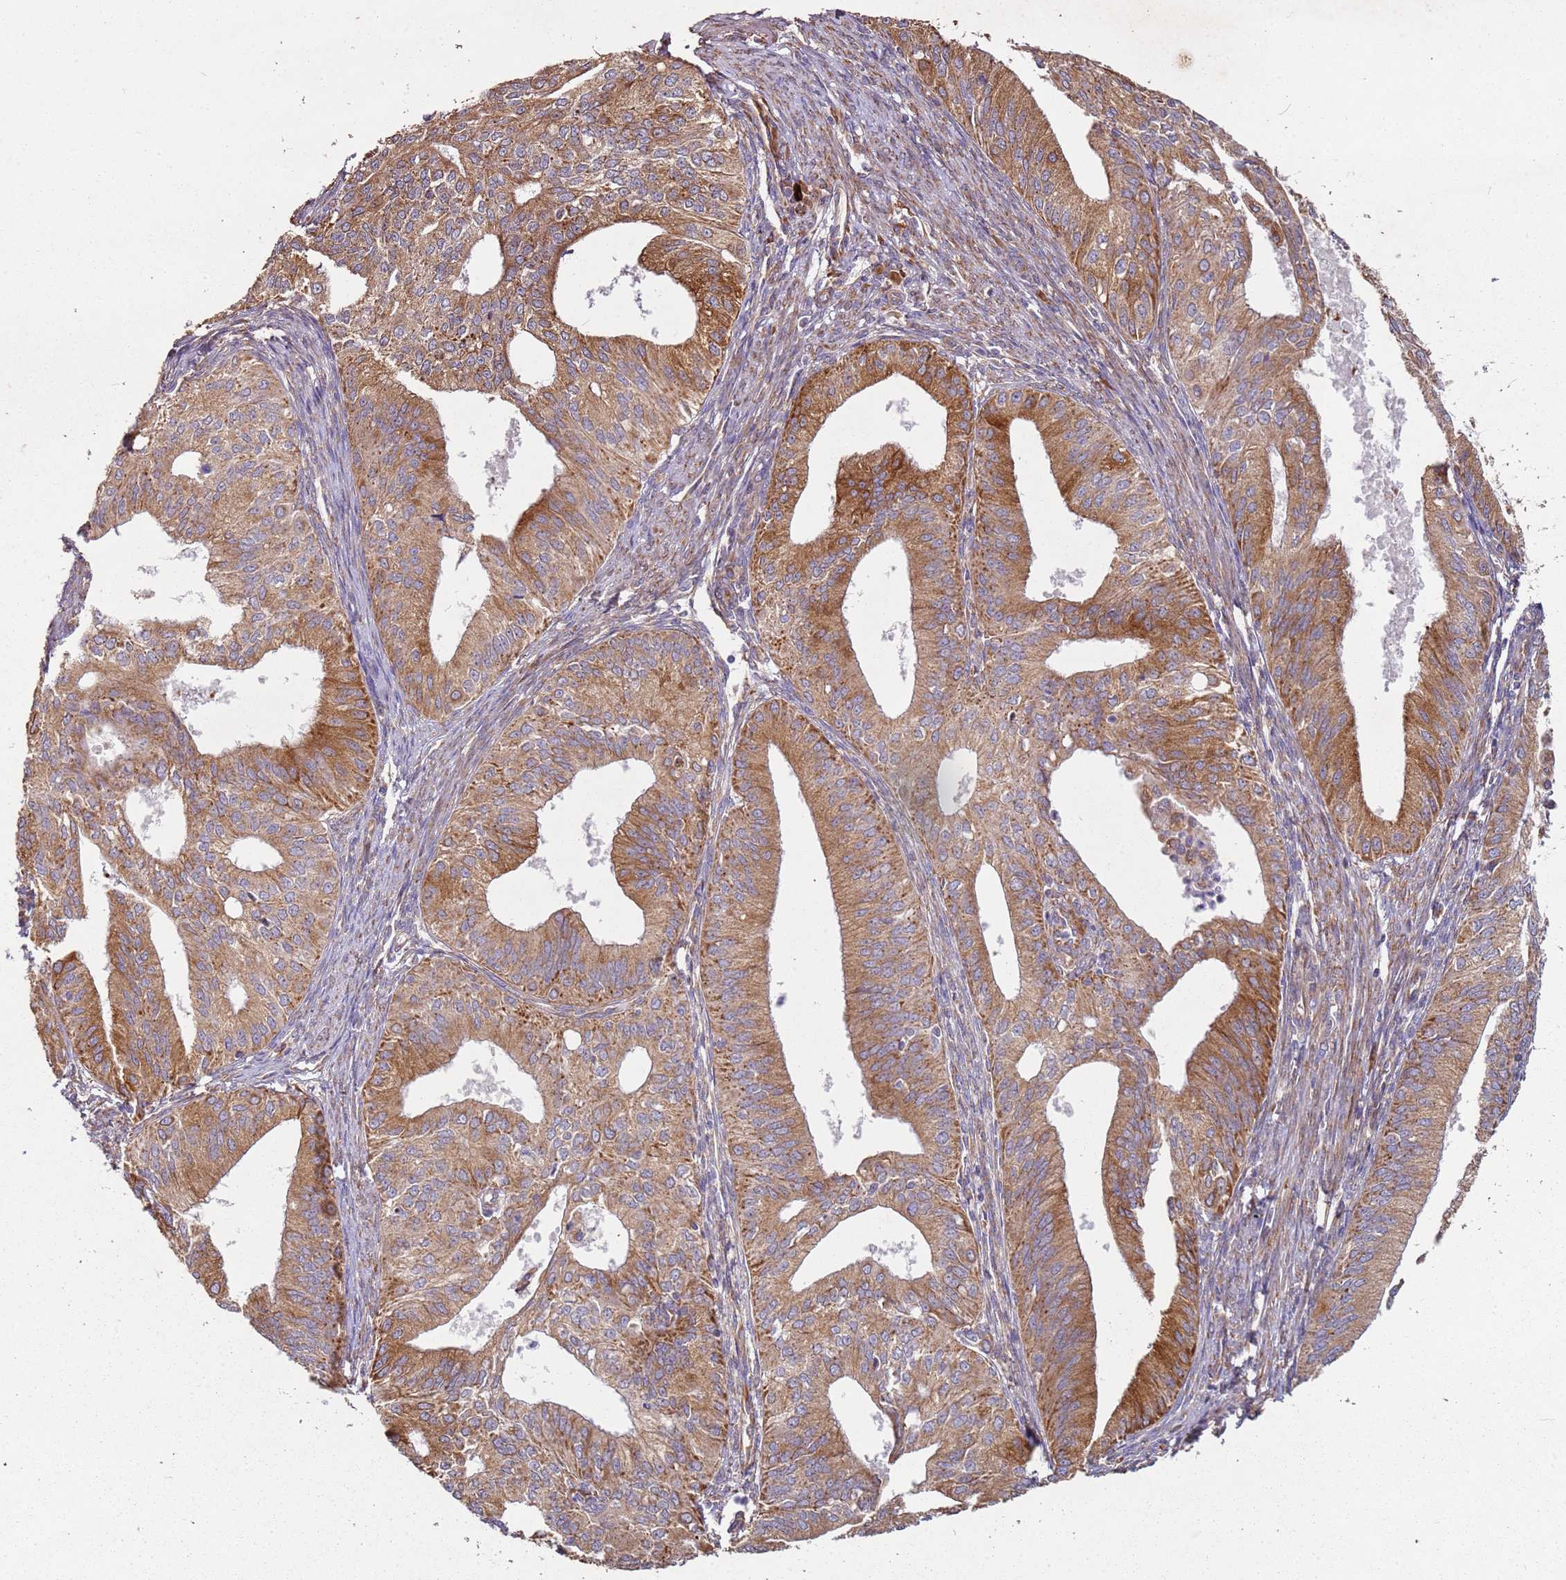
{"staining": {"intensity": "moderate", "quantity": ">75%", "location": "cytoplasmic/membranous"}, "tissue": "endometrial cancer", "cell_type": "Tumor cells", "image_type": "cancer", "snomed": [{"axis": "morphology", "description": "Adenocarcinoma, NOS"}, {"axis": "topography", "description": "Endometrium"}], "caption": "A photomicrograph of endometrial adenocarcinoma stained for a protein demonstrates moderate cytoplasmic/membranous brown staining in tumor cells.", "gene": "ARFRP1", "patient": {"sex": "female", "age": 50}}